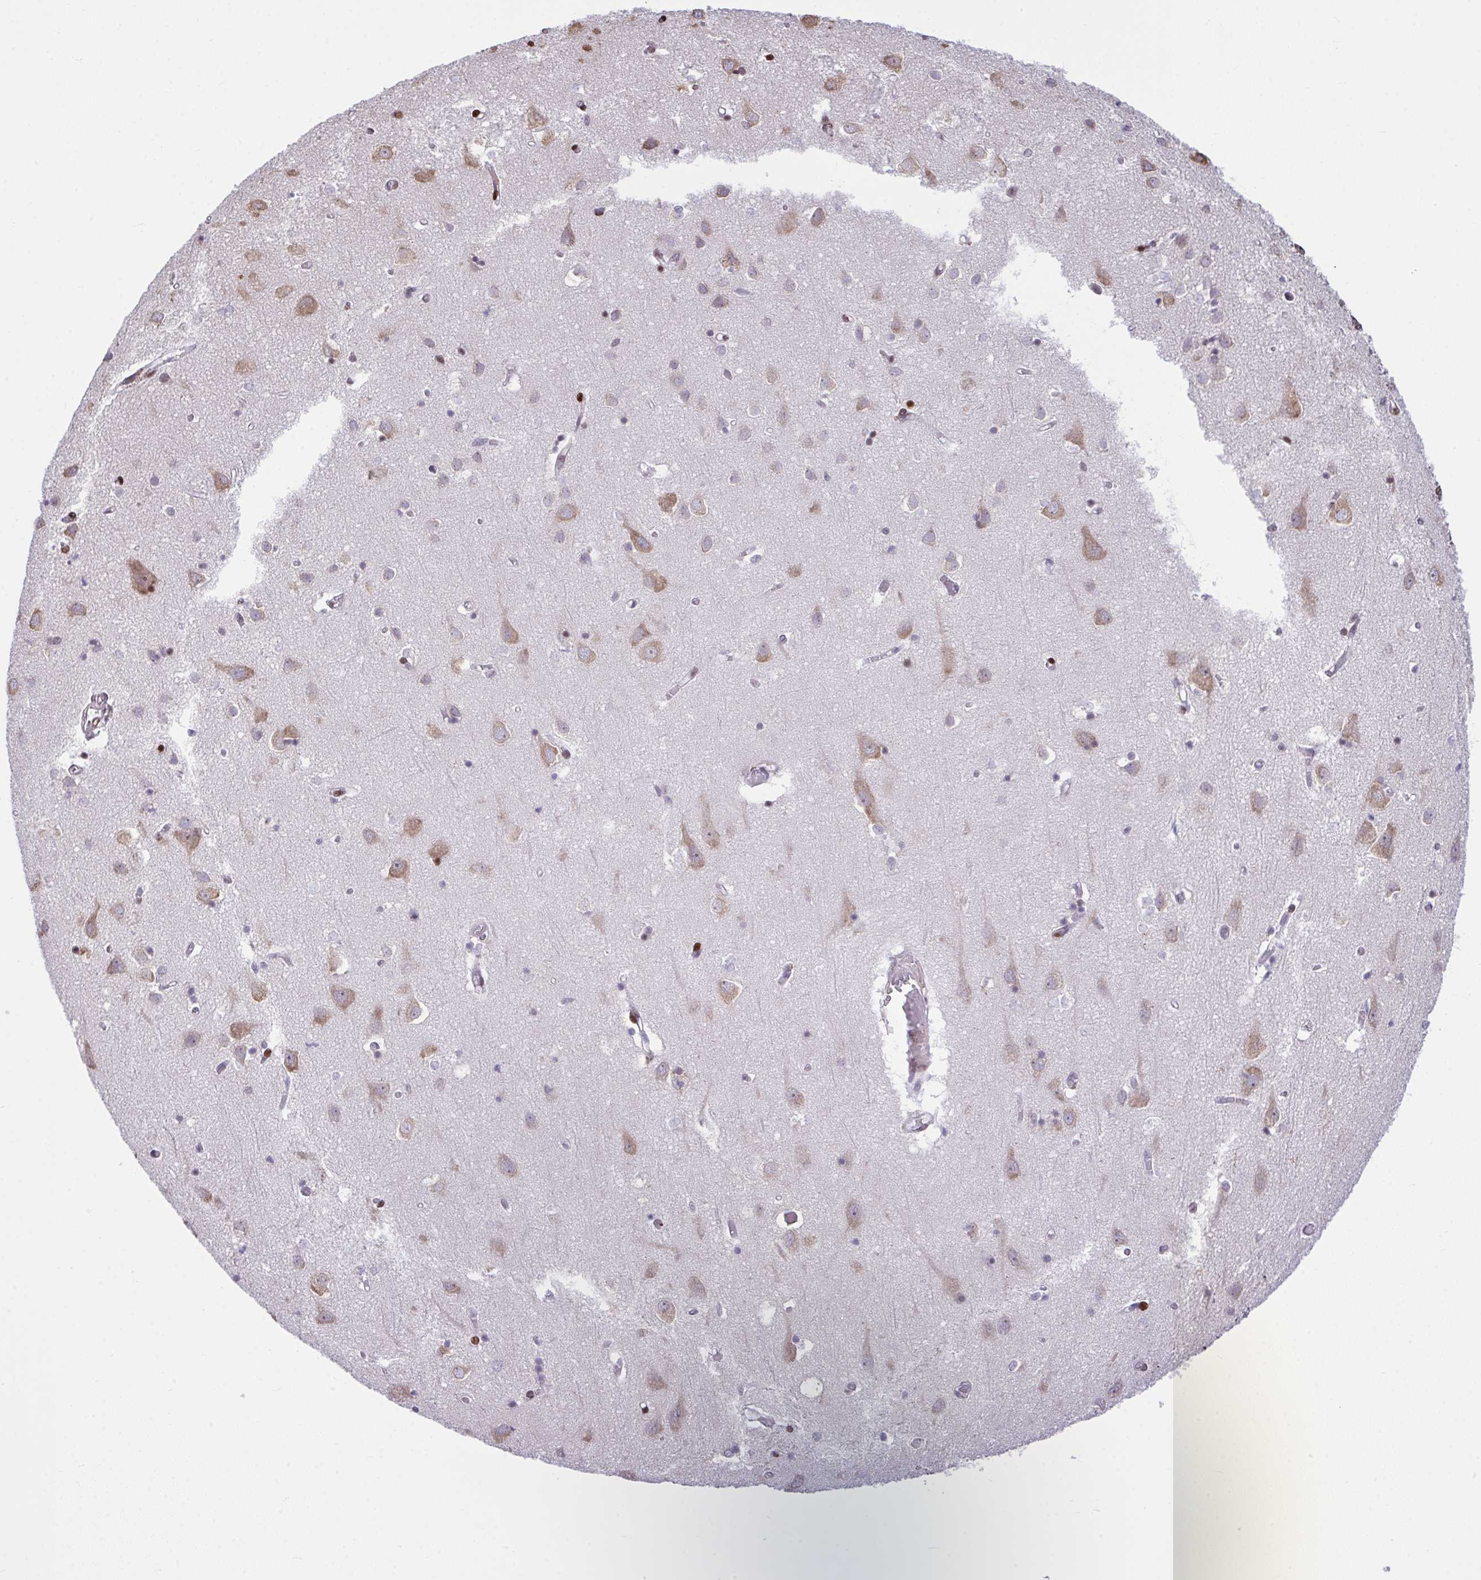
{"staining": {"intensity": "weak", "quantity": "25%-75%", "location": "cytoplasmic/membranous,nuclear"}, "tissue": "cerebral cortex", "cell_type": "Endothelial cells", "image_type": "normal", "snomed": [{"axis": "morphology", "description": "Normal tissue, NOS"}, {"axis": "topography", "description": "Cerebral cortex"}], "caption": "Cerebral cortex stained for a protein (brown) shows weak cytoplasmic/membranous,nuclear positive staining in approximately 25%-75% of endothelial cells.", "gene": "RAPGEF5", "patient": {"sex": "male", "age": 70}}